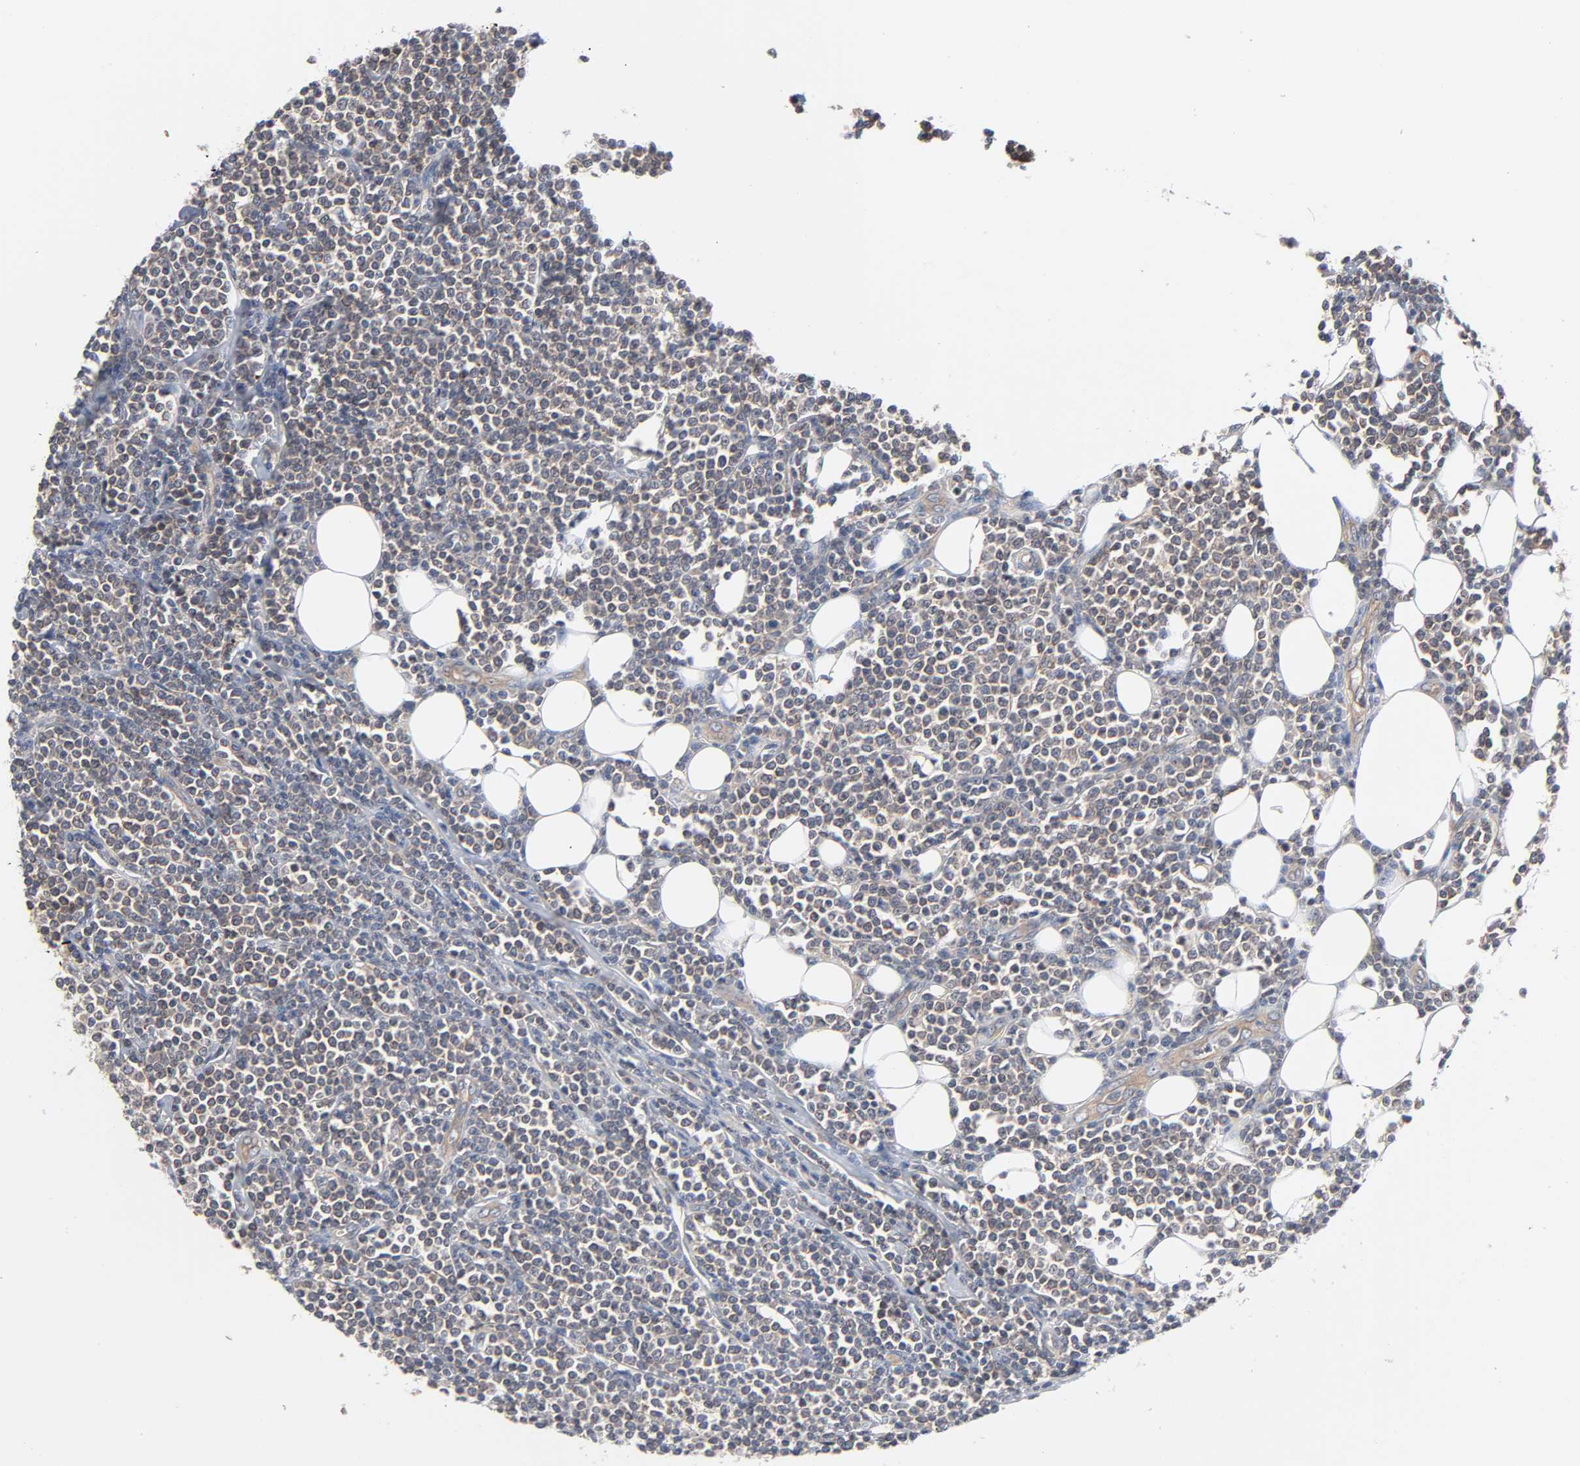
{"staining": {"intensity": "weak", "quantity": ">75%", "location": "cytoplasmic/membranous"}, "tissue": "lymphoma", "cell_type": "Tumor cells", "image_type": "cancer", "snomed": [{"axis": "morphology", "description": "Malignant lymphoma, non-Hodgkin's type, Low grade"}, {"axis": "topography", "description": "Soft tissue"}], "caption": "Protein positivity by immunohistochemistry (IHC) shows weak cytoplasmic/membranous positivity in approximately >75% of tumor cells in lymphoma. (IHC, brightfield microscopy, high magnification).", "gene": "DDX10", "patient": {"sex": "male", "age": 92}}